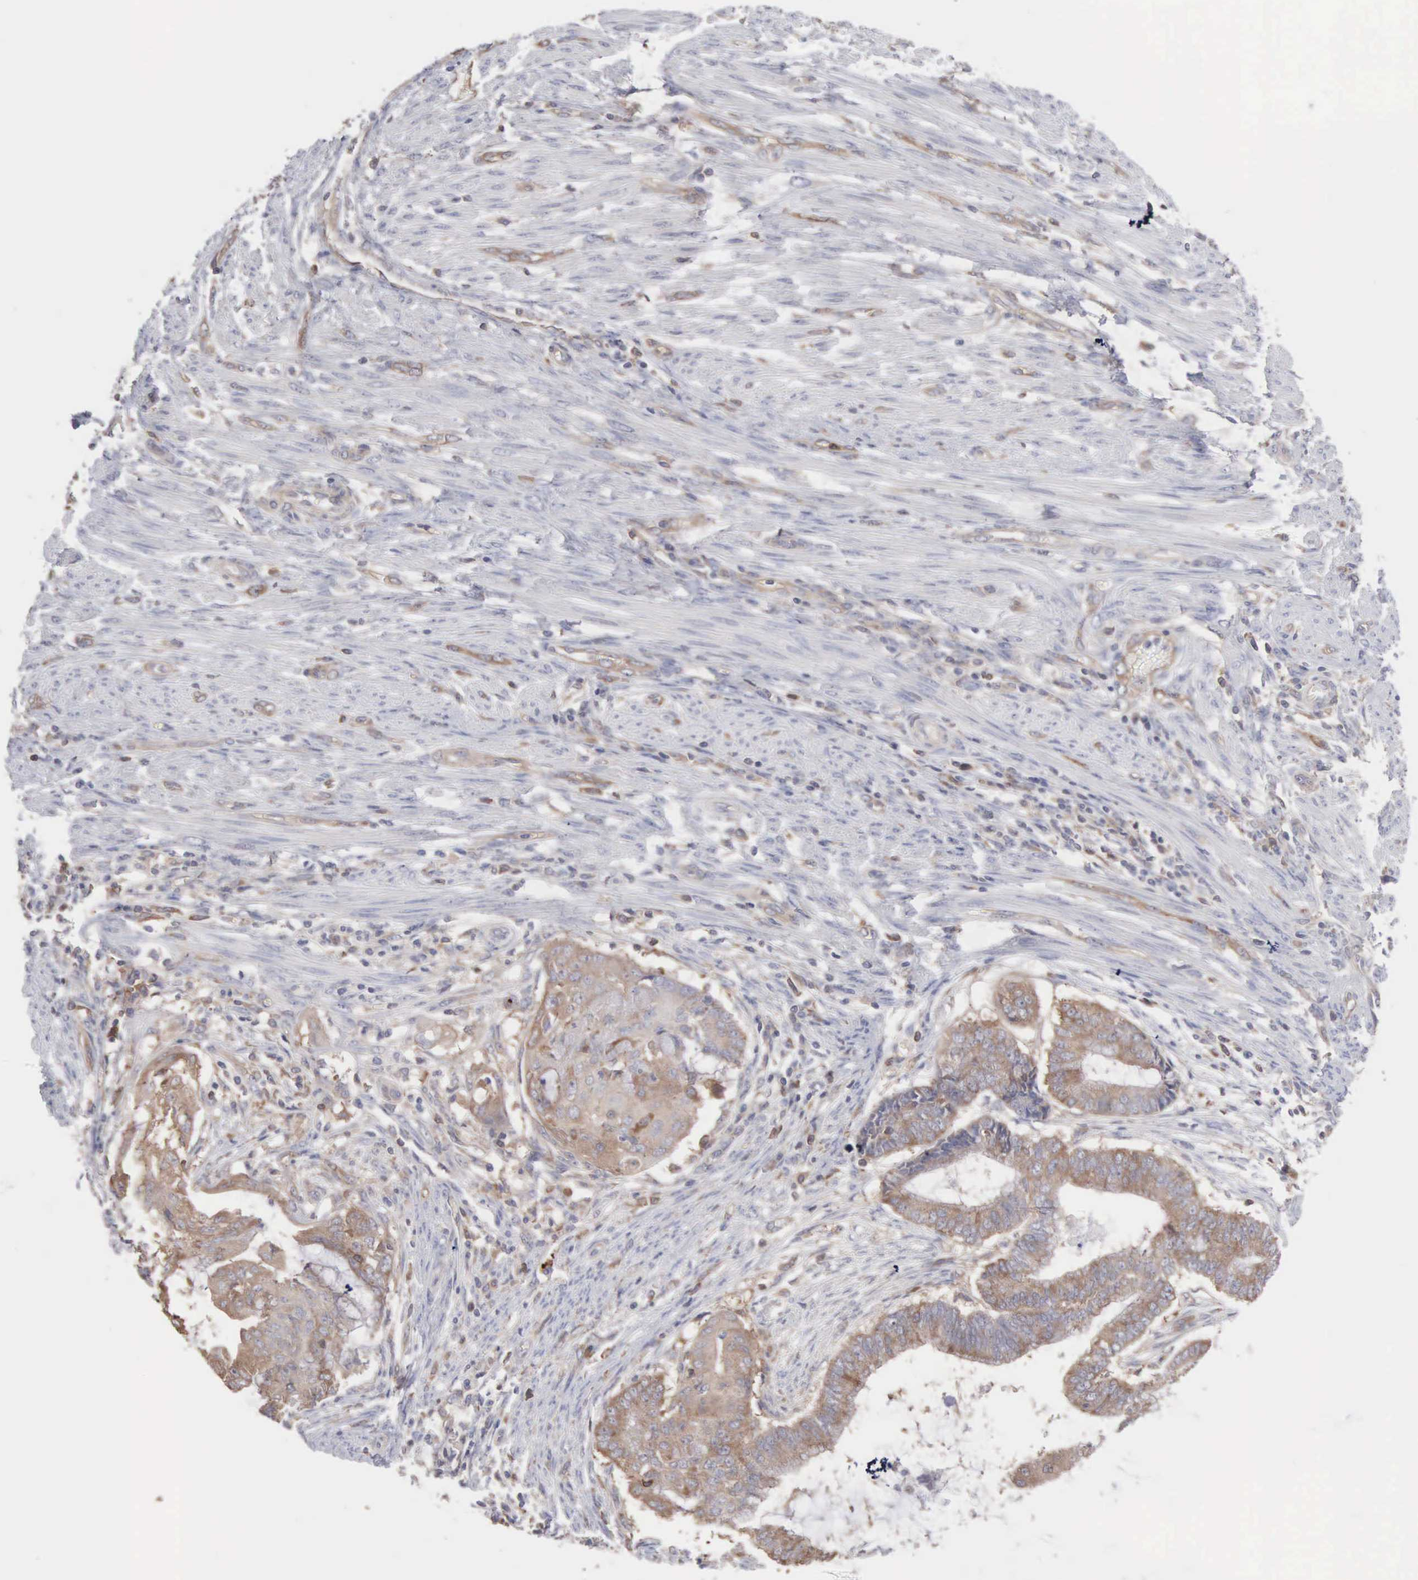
{"staining": {"intensity": "weak", "quantity": ">75%", "location": "cytoplasmic/membranous"}, "tissue": "endometrial cancer", "cell_type": "Tumor cells", "image_type": "cancer", "snomed": [{"axis": "morphology", "description": "Adenocarcinoma, NOS"}, {"axis": "topography", "description": "Endometrium"}], "caption": "Endometrial adenocarcinoma stained for a protein demonstrates weak cytoplasmic/membranous positivity in tumor cells.", "gene": "MTHFD1", "patient": {"sex": "female", "age": 63}}